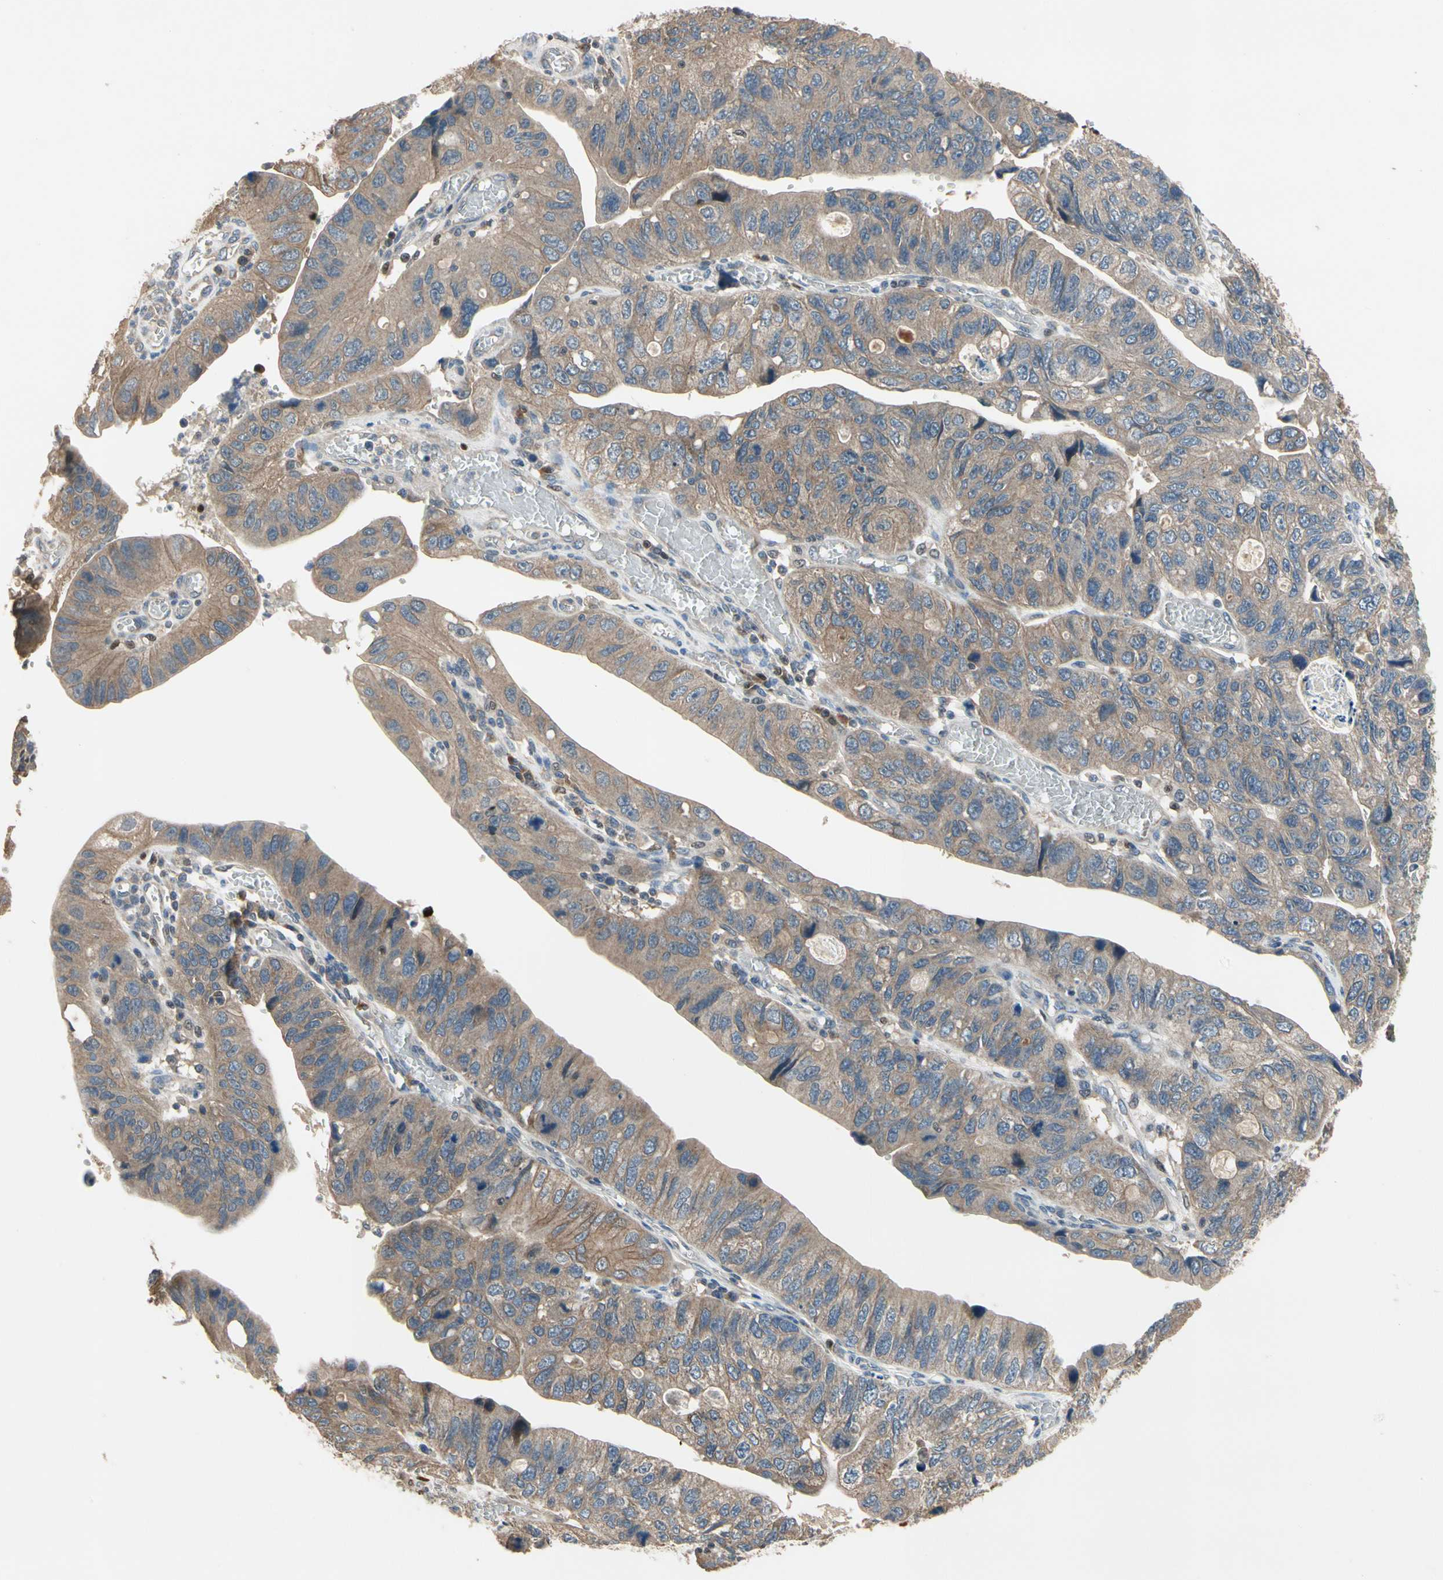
{"staining": {"intensity": "weak", "quantity": ">75%", "location": "cytoplasmic/membranous"}, "tissue": "stomach cancer", "cell_type": "Tumor cells", "image_type": "cancer", "snomed": [{"axis": "morphology", "description": "Adenocarcinoma, NOS"}, {"axis": "topography", "description": "Stomach"}], "caption": "DAB (3,3'-diaminobenzidine) immunohistochemical staining of stomach cancer shows weak cytoplasmic/membranous protein positivity in approximately >75% of tumor cells.", "gene": "CGREF1", "patient": {"sex": "male", "age": 59}}